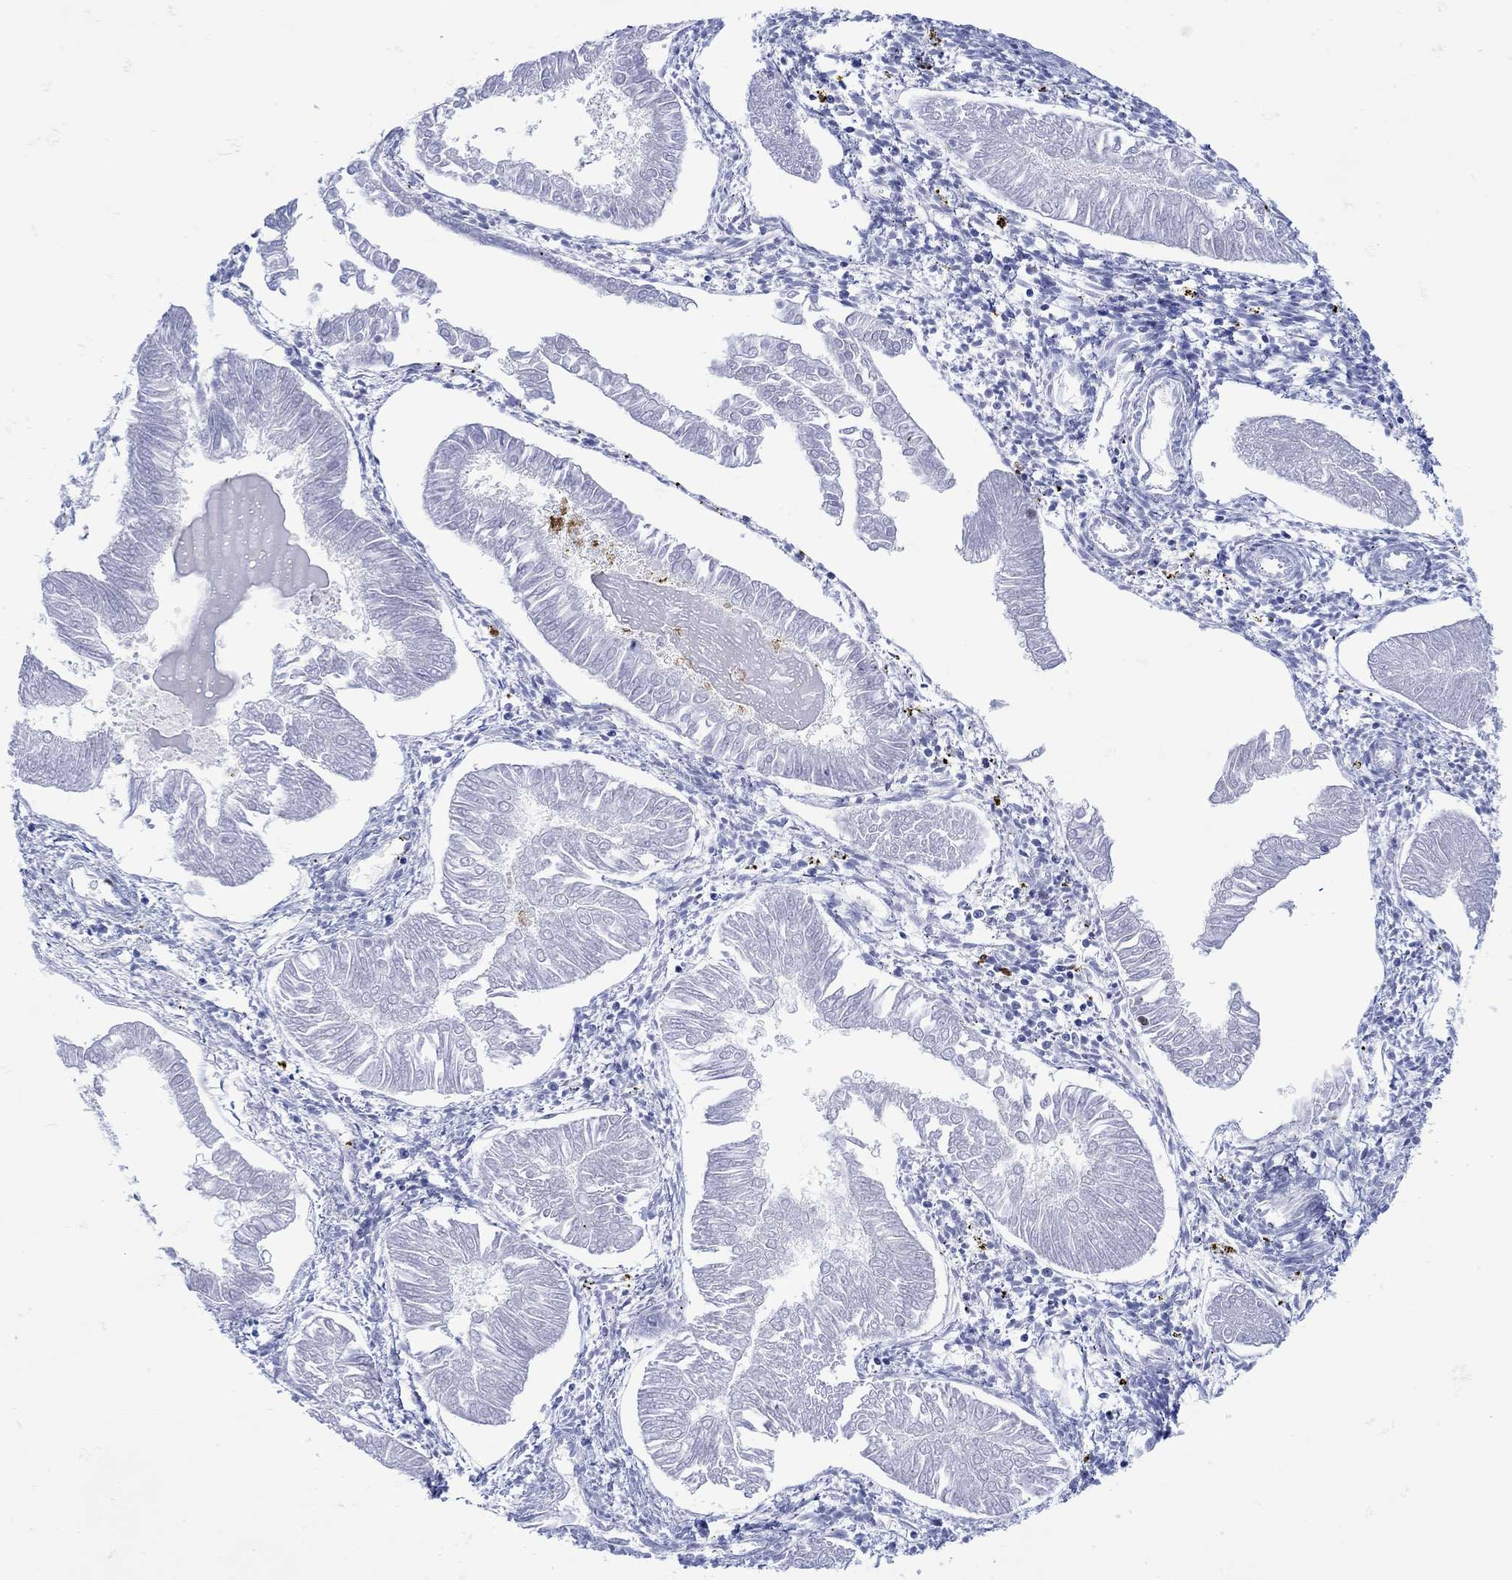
{"staining": {"intensity": "negative", "quantity": "none", "location": "none"}, "tissue": "endometrial cancer", "cell_type": "Tumor cells", "image_type": "cancer", "snomed": [{"axis": "morphology", "description": "Adenocarcinoma, NOS"}, {"axis": "topography", "description": "Endometrium"}], "caption": "IHC of endometrial cancer reveals no staining in tumor cells.", "gene": "LINGO3", "patient": {"sex": "female", "age": 53}}